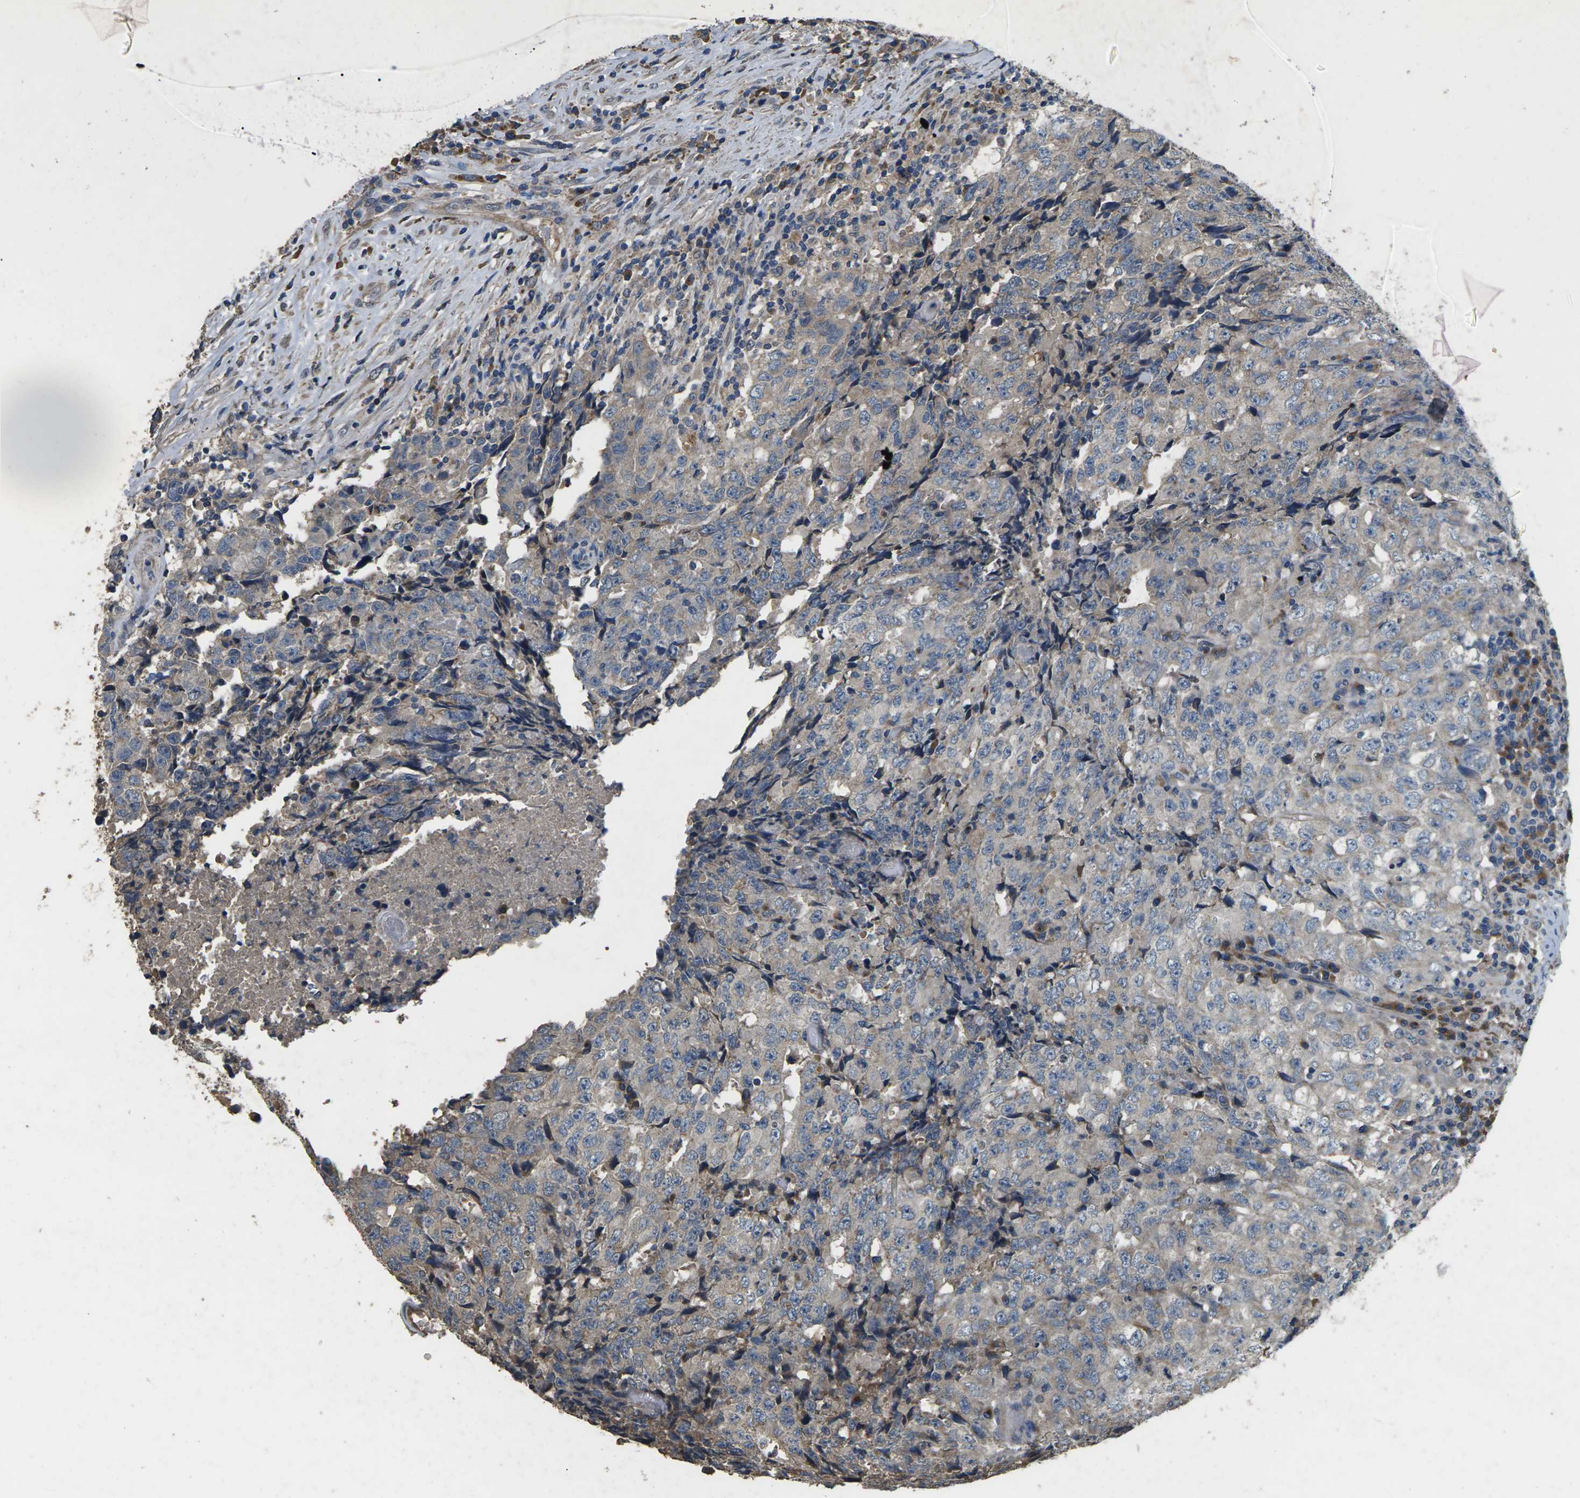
{"staining": {"intensity": "negative", "quantity": "none", "location": "none"}, "tissue": "testis cancer", "cell_type": "Tumor cells", "image_type": "cancer", "snomed": [{"axis": "morphology", "description": "Necrosis, NOS"}, {"axis": "morphology", "description": "Carcinoma, Embryonal, NOS"}, {"axis": "topography", "description": "Testis"}], "caption": "A high-resolution micrograph shows immunohistochemistry (IHC) staining of testis cancer (embryonal carcinoma), which reveals no significant expression in tumor cells.", "gene": "B4GAT1", "patient": {"sex": "male", "age": 19}}